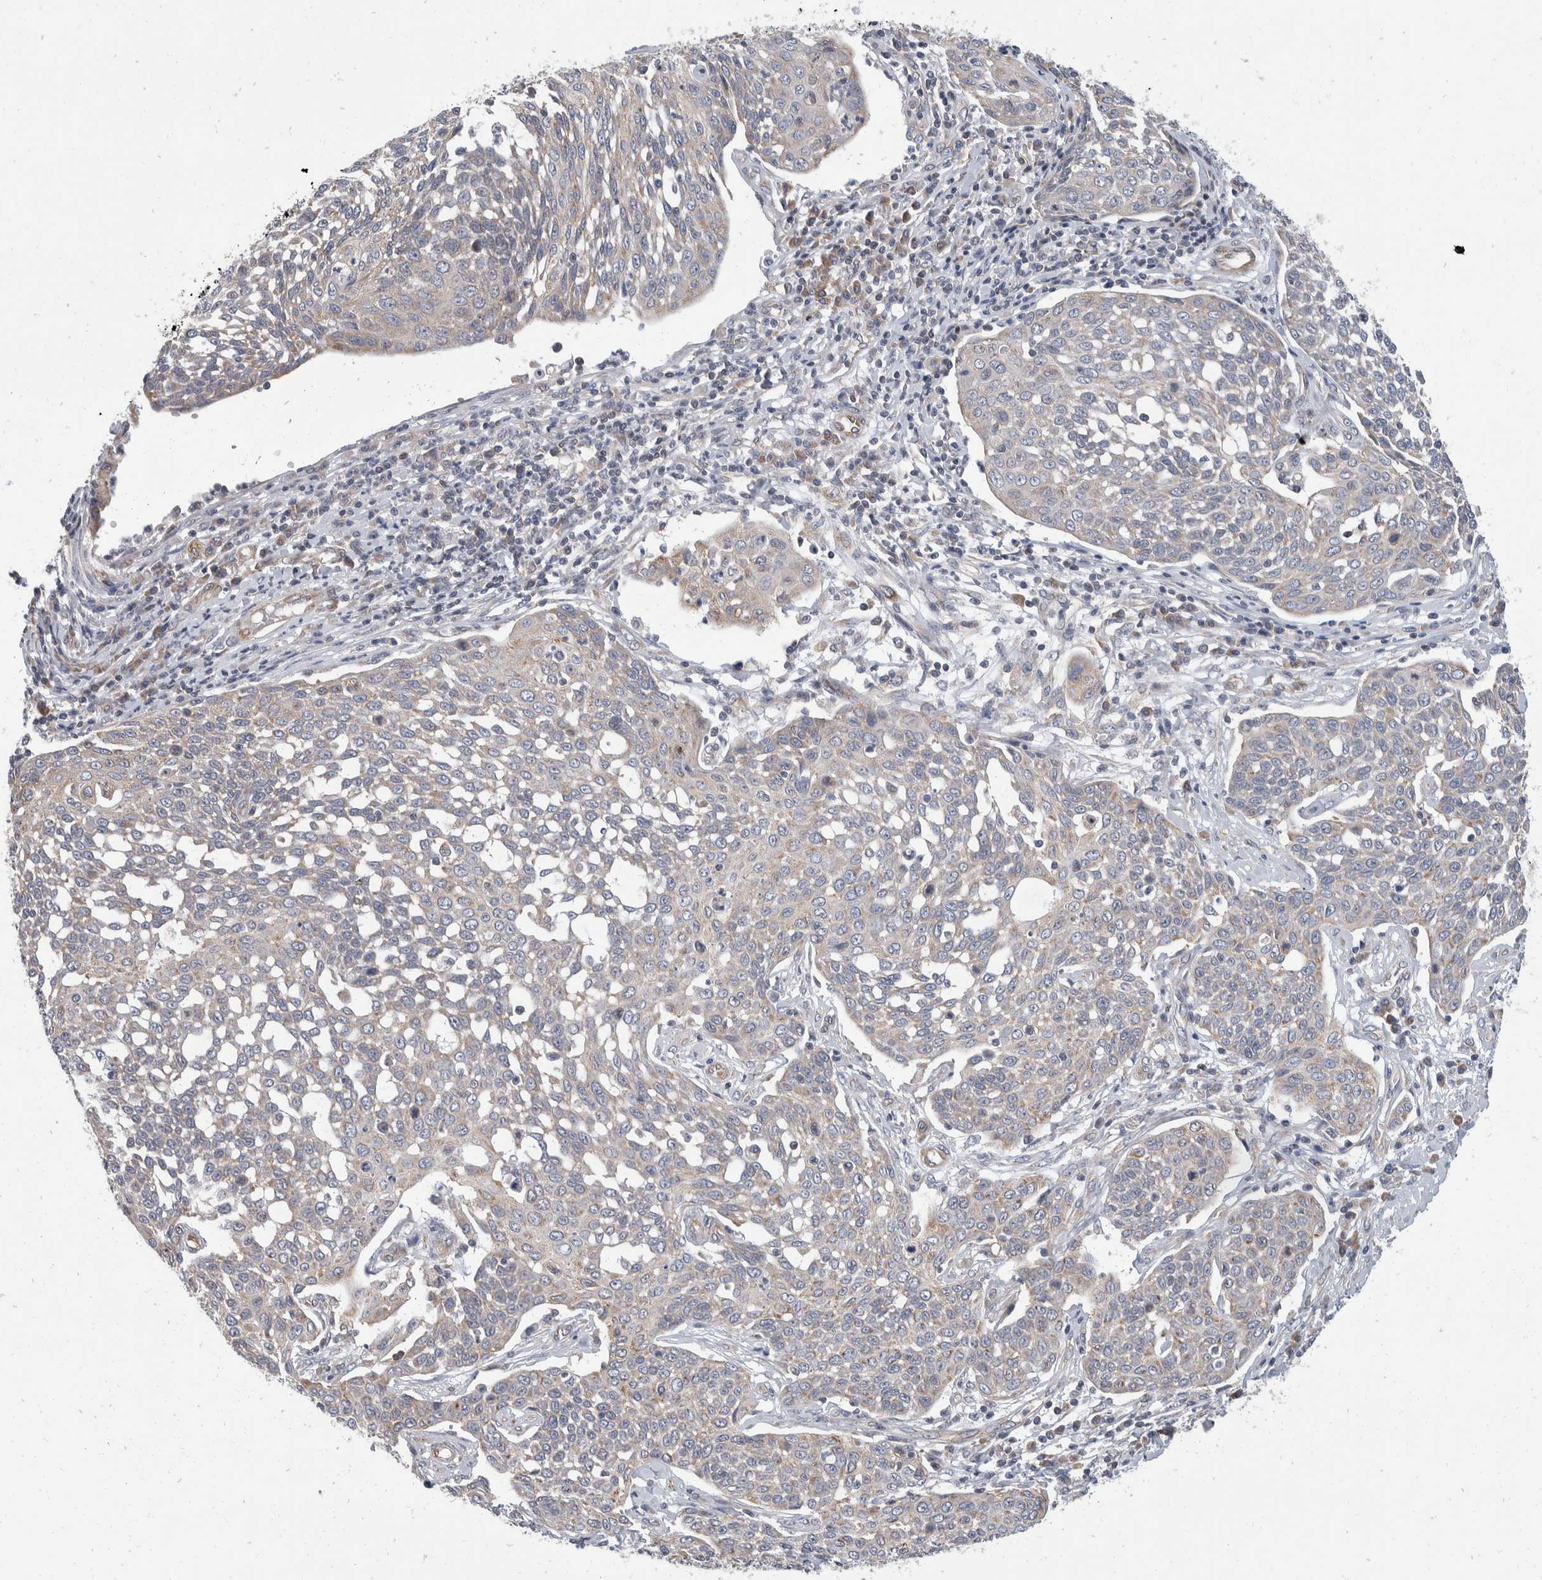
{"staining": {"intensity": "weak", "quantity": ">75%", "location": "cytoplasmic/membranous"}, "tissue": "cervical cancer", "cell_type": "Tumor cells", "image_type": "cancer", "snomed": [{"axis": "morphology", "description": "Squamous cell carcinoma, NOS"}, {"axis": "topography", "description": "Cervix"}], "caption": "Tumor cells reveal weak cytoplasmic/membranous positivity in approximately >75% of cells in cervical cancer.", "gene": "TMEM245", "patient": {"sex": "female", "age": 34}}